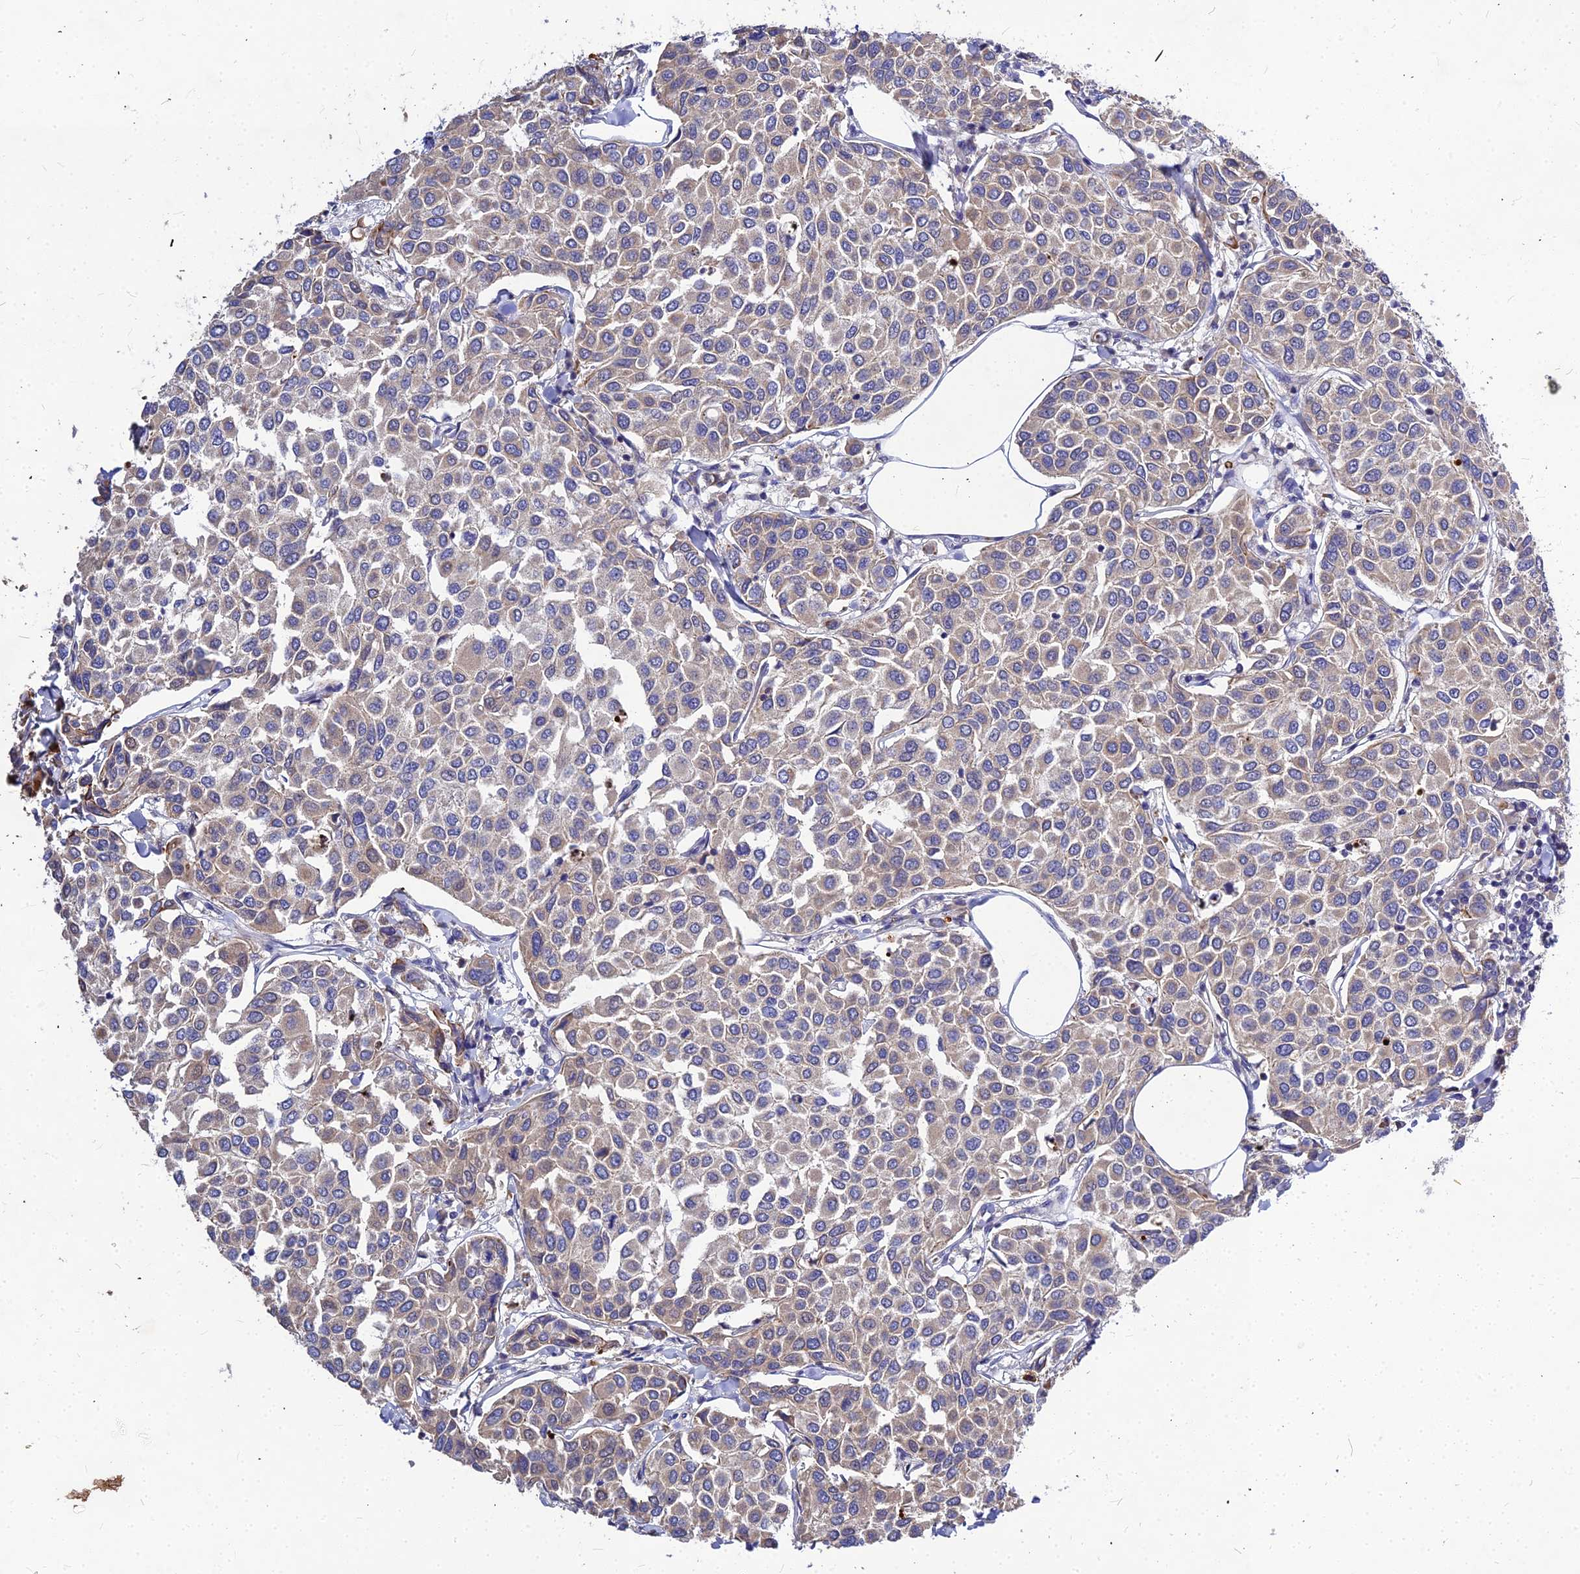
{"staining": {"intensity": "weak", "quantity": "25%-75%", "location": "cytoplasmic/membranous"}, "tissue": "breast cancer", "cell_type": "Tumor cells", "image_type": "cancer", "snomed": [{"axis": "morphology", "description": "Duct carcinoma"}, {"axis": "topography", "description": "Breast"}], "caption": "This is a photomicrograph of immunohistochemistry staining of breast cancer, which shows weak positivity in the cytoplasmic/membranous of tumor cells.", "gene": "DMRTA1", "patient": {"sex": "female", "age": 55}}